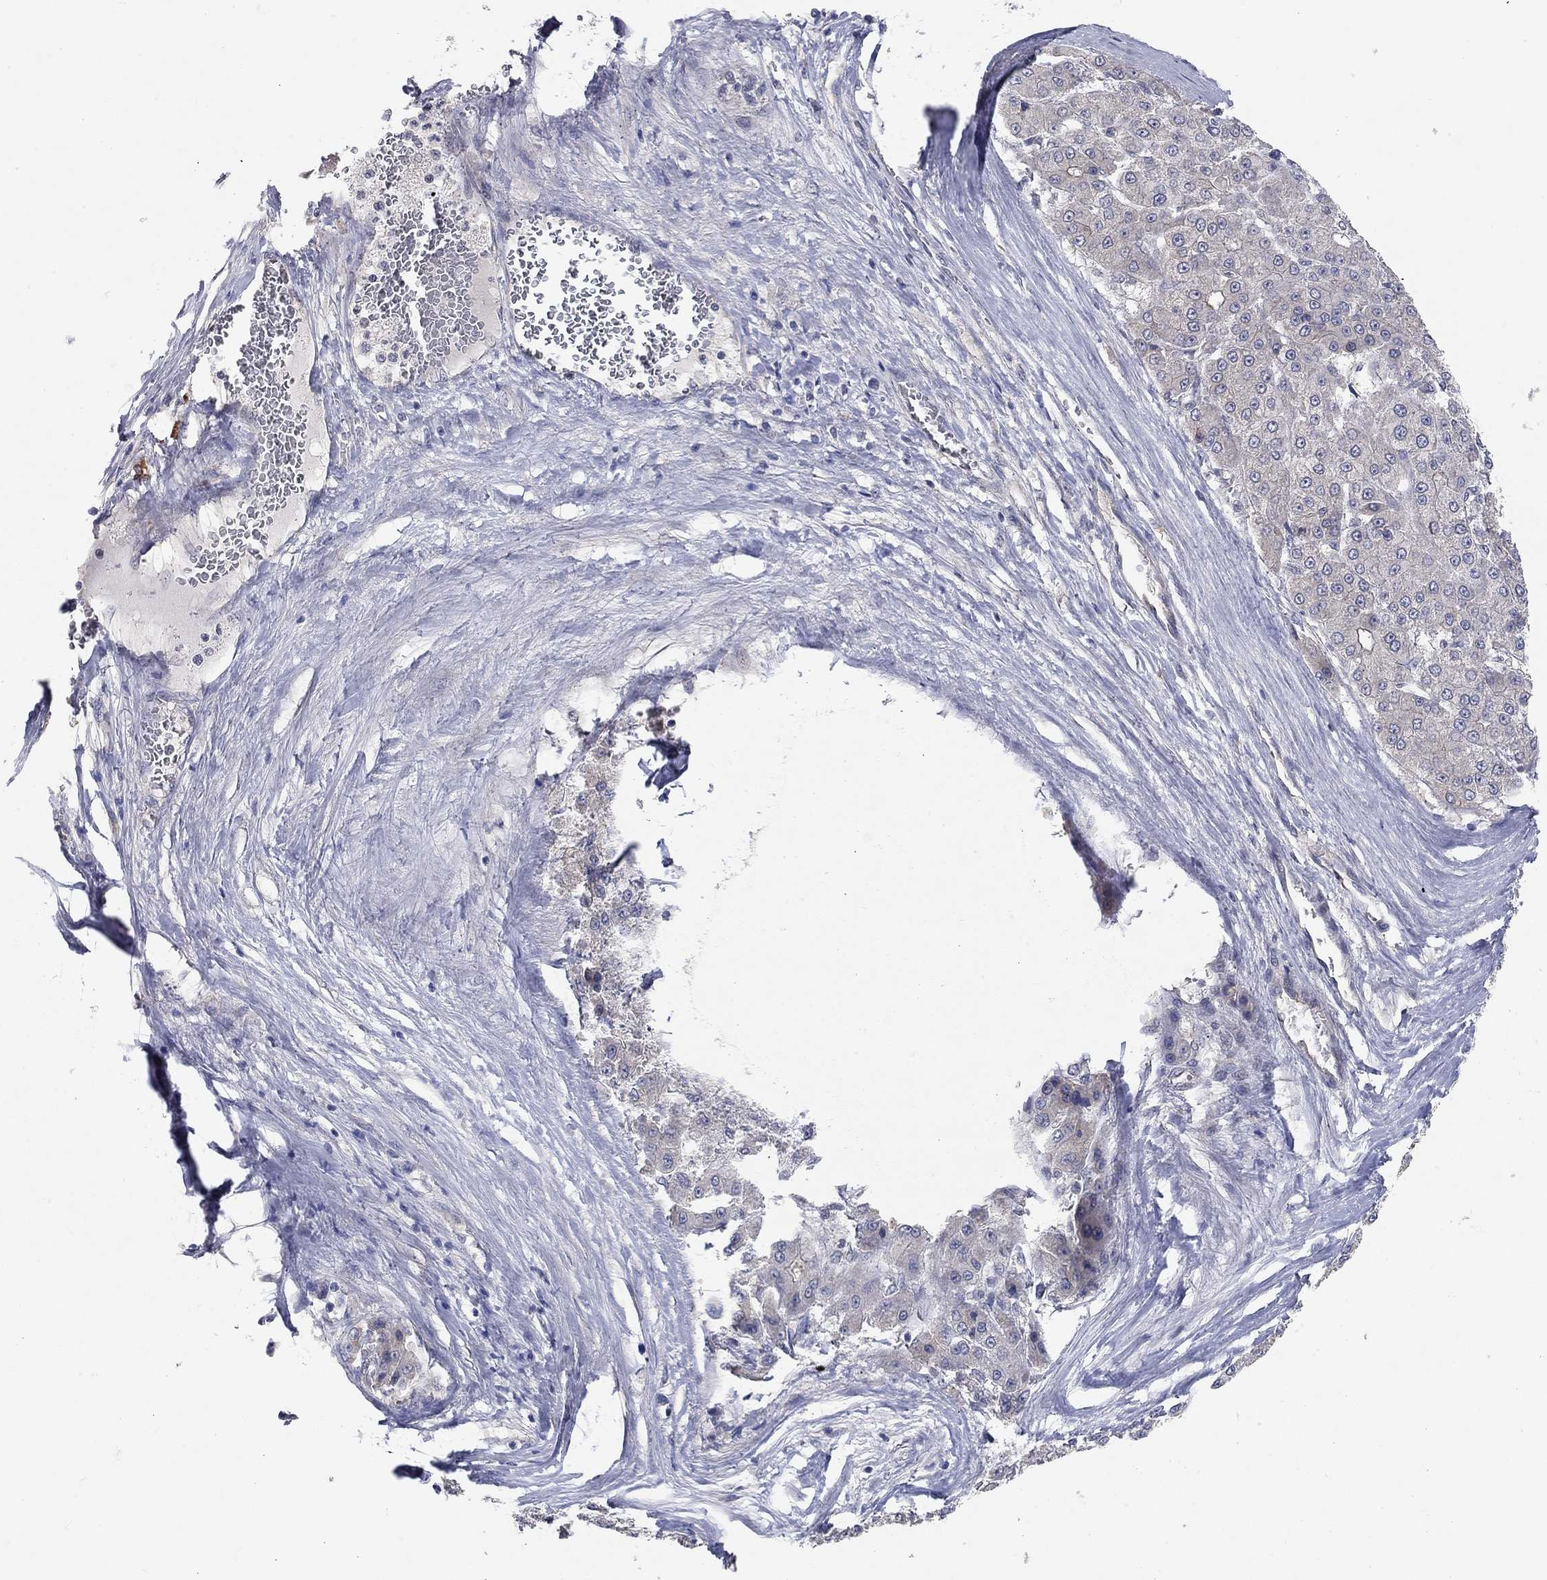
{"staining": {"intensity": "negative", "quantity": "none", "location": "none"}, "tissue": "liver cancer", "cell_type": "Tumor cells", "image_type": "cancer", "snomed": [{"axis": "morphology", "description": "Carcinoma, Hepatocellular, NOS"}, {"axis": "topography", "description": "Liver"}], "caption": "A micrograph of hepatocellular carcinoma (liver) stained for a protein displays no brown staining in tumor cells.", "gene": "WASF3", "patient": {"sex": "male", "age": 70}}